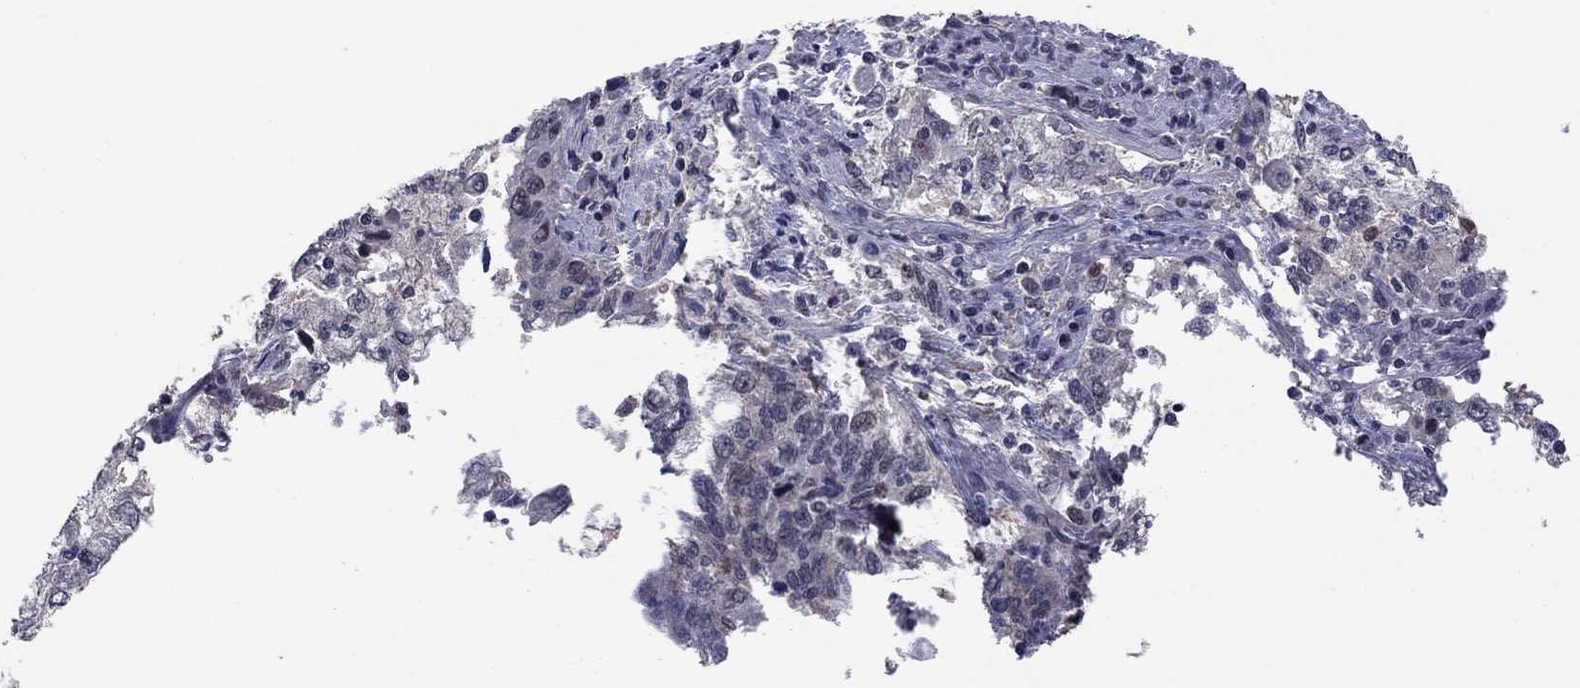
{"staining": {"intensity": "negative", "quantity": "none", "location": "none"}, "tissue": "cervical cancer", "cell_type": "Tumor cells", "image_type": "cancer", "snomed": [{"axis": "morphology", "description": "Squamous cell carcinoma, NOS"}, {"axis": "topography", "description": "Cervix"}], "caption": "A histopathology image of human cervical squamous cell carcinoma is negative for staining in tumor cells. (Immunohistochemistry, brightfield microscopy, high magnification).", "gene": "TYMS", "patient": {"sex": "female", "age": 36}}